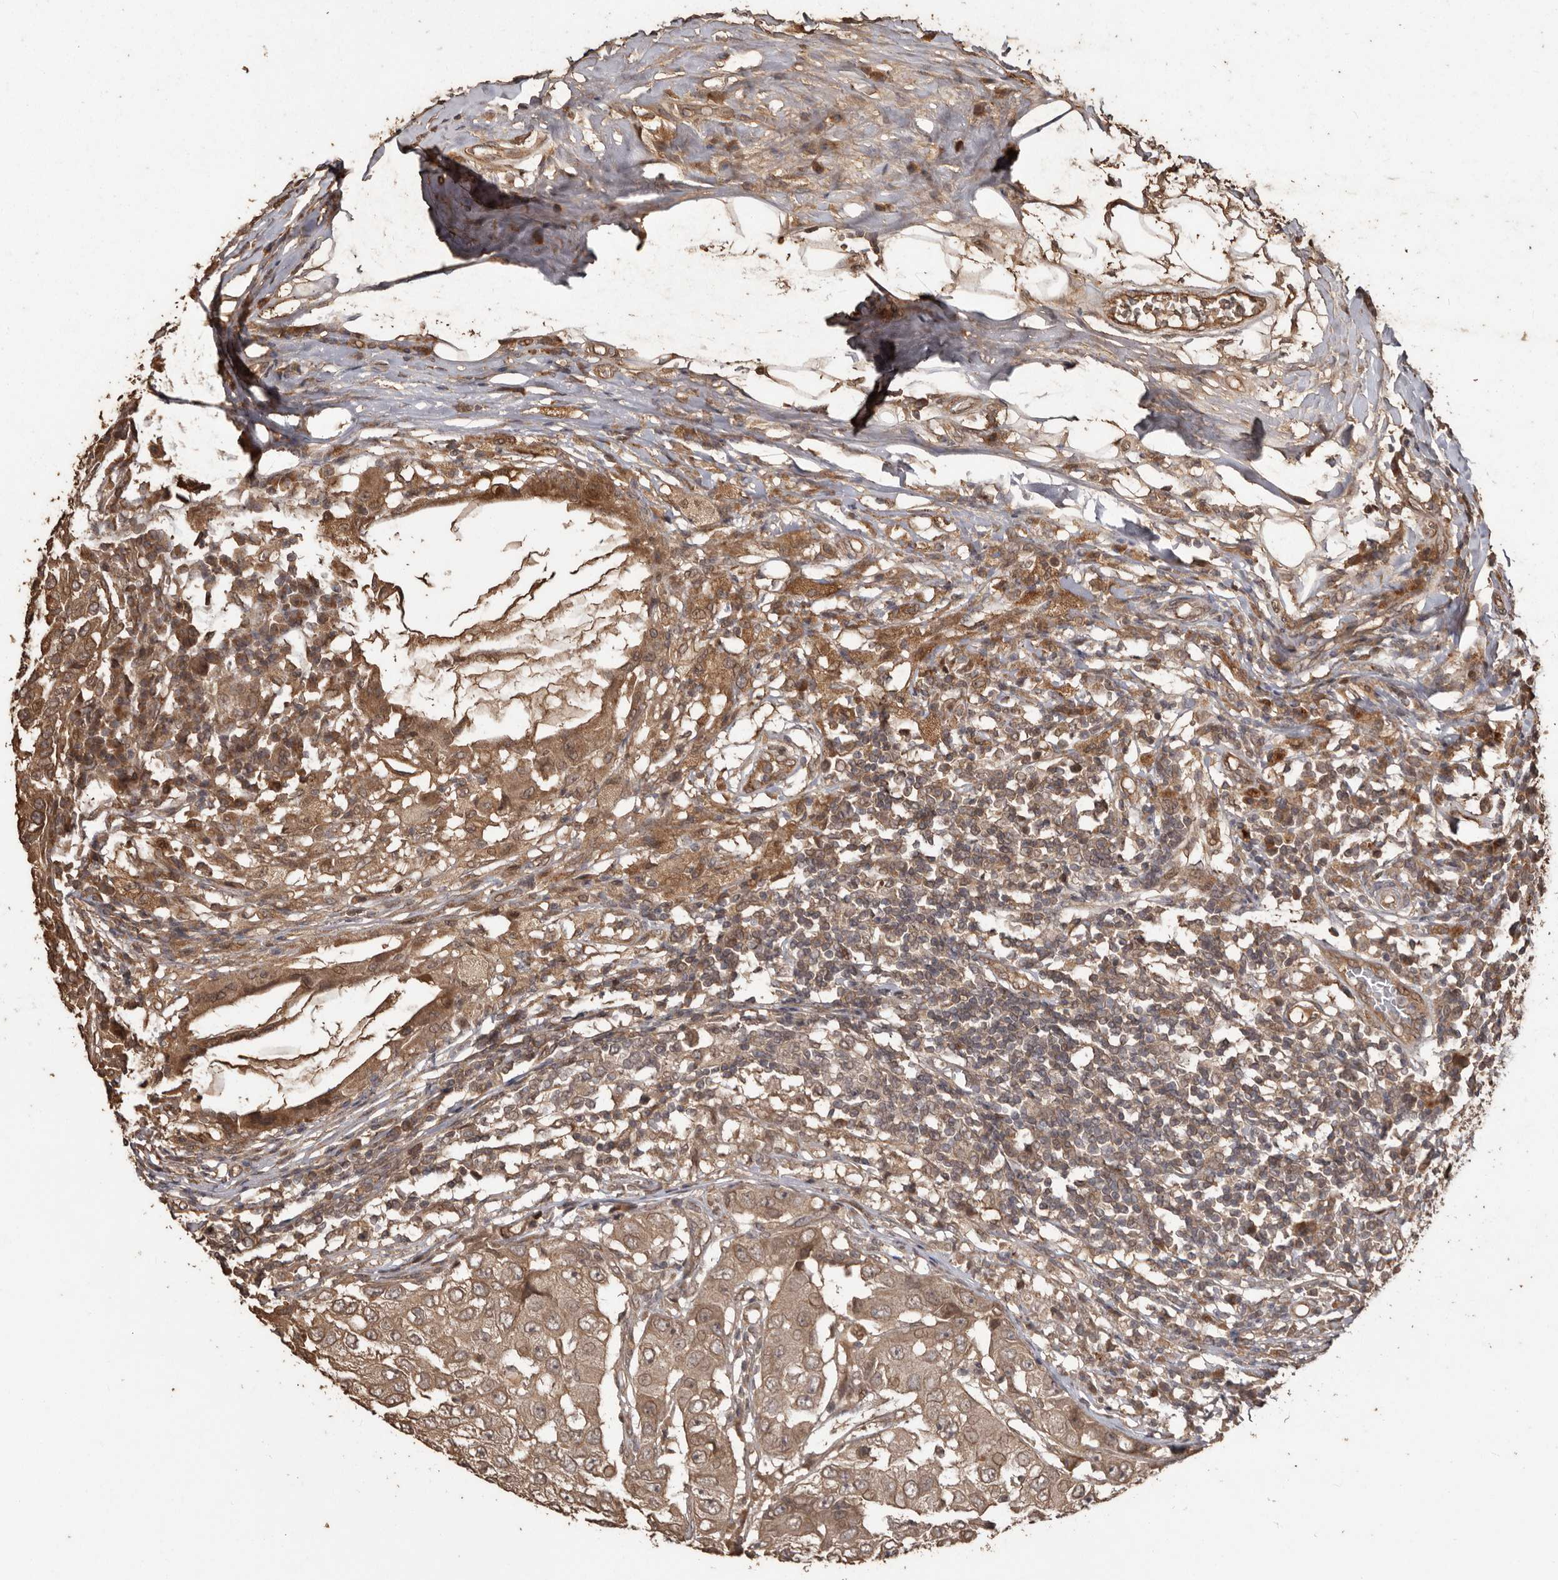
{"staining": {"intensity": "weak", "quantity": ">75%", "location": "cytoplasmic/membranous,nuclear"}, "tissue": "breast cancer", "cell_type": "Tumor cells", "image_type": "cancer", "snomed": [{"axis": "morphology", "description": "Duct carcinoma"}, {"axis": "topography", "description": "Breast"}], "caption": "Protein staining demonstrates weak cytoplasmic/membranous and nuclear positivity in about >75% of tumor cells in invasive ductal carcinoma (breast).", "gene": "NUP43", "patient": {"sex": "female", "age": 27}}